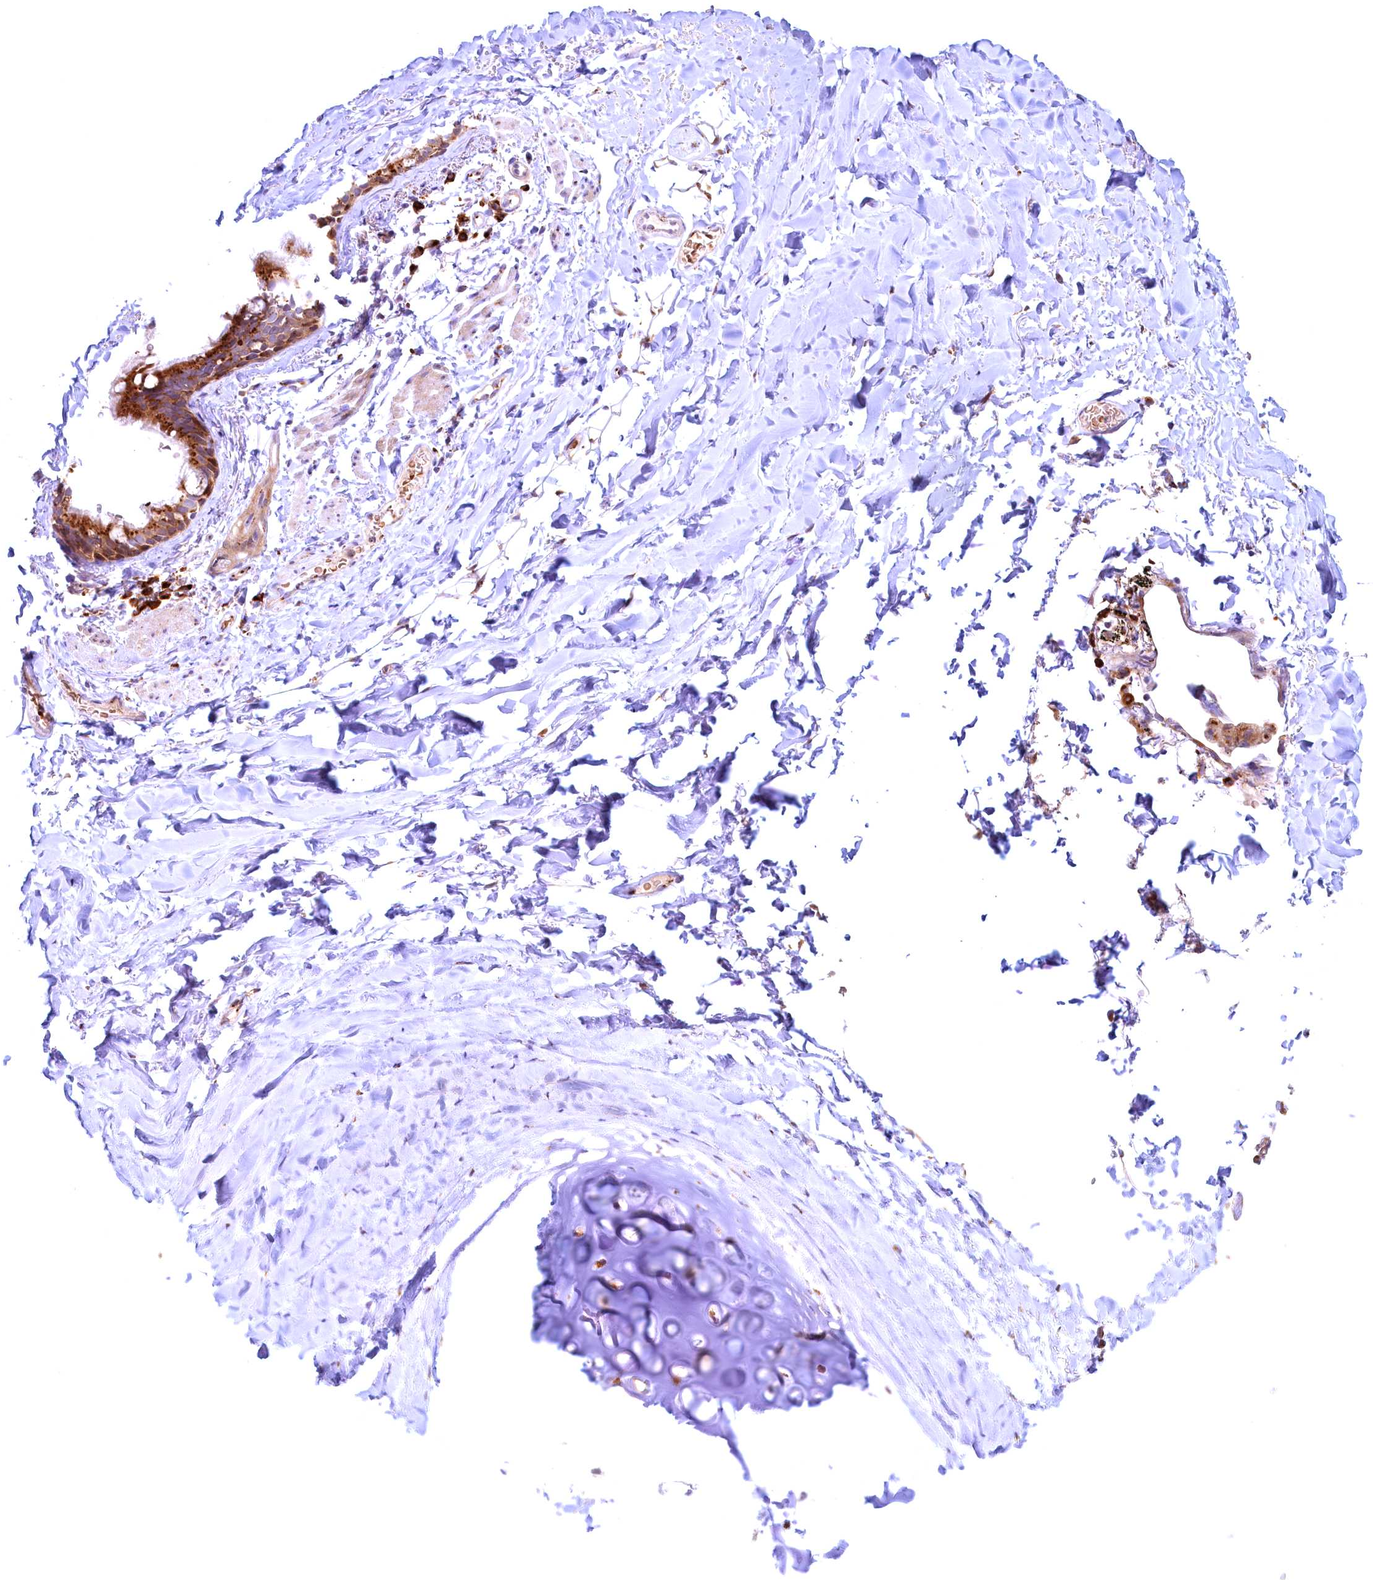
{"staining": {"intensity": "moderate", "quantity": "25%-75%", "location": "cytoplasmic/membranous"}, "tissue": "adipose tissue", "cell_type": "Adipocytes", "image_type": "normal", "snomed": [{"axis": "morphology", "description": "Normal tissue, NOS"}, {"axis": "topography", "description": "Lymph node"}, {"axis": "topography", "description": "Bronchus"}], "caption": "IHC histopathology image of unremarkable adipose tissue: adipose tissue stained using immunohistochemistry (IHC) shows medium levels of moderate protein expression localized specifically in the cytoplasmic/membranous of adipocytes, appearing as a cytoplasmic/membranous brown color.", "gene": "BLVRB", "patient": {"sex": "male", "age": 63}}